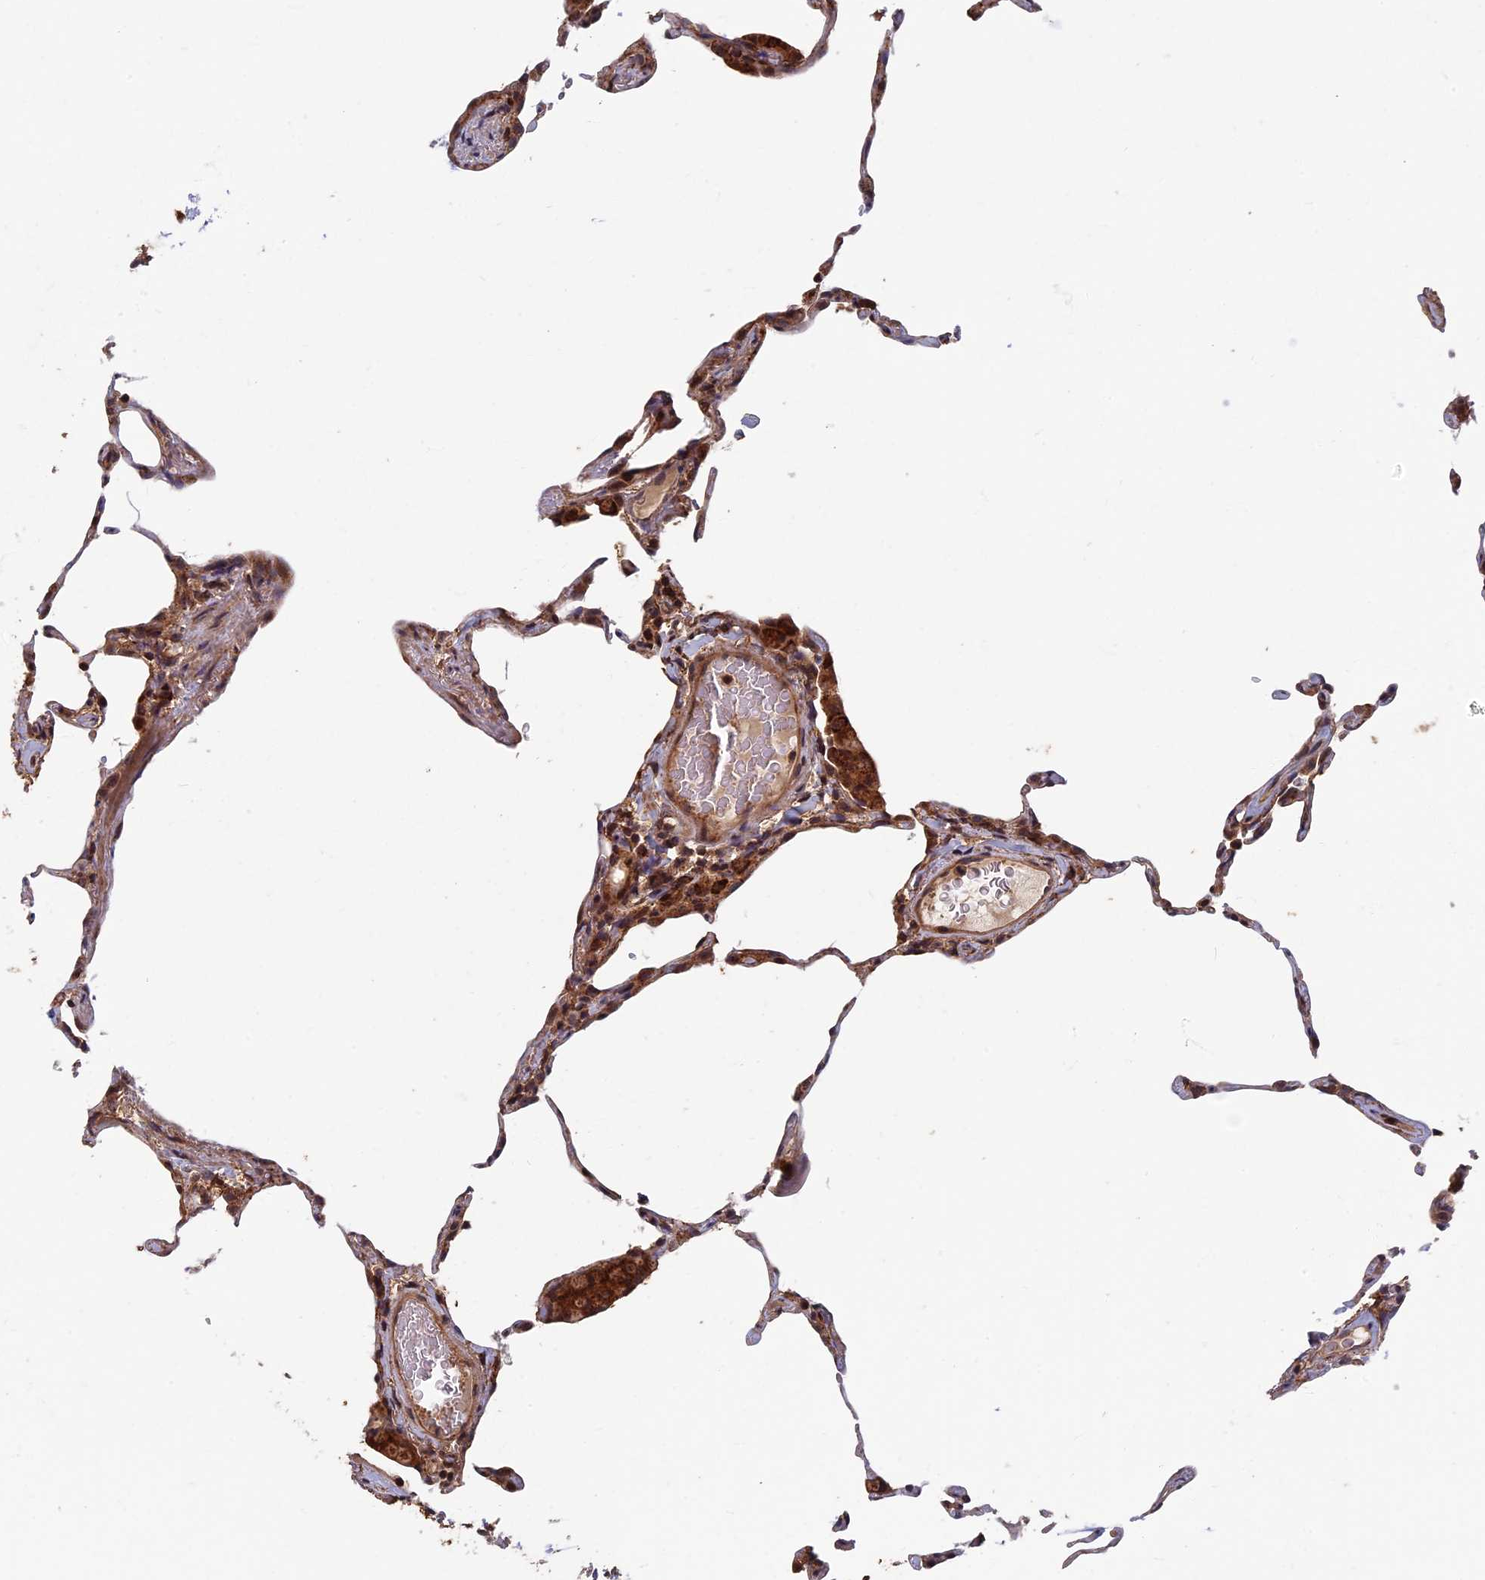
{"staining": {"intensity": "weak", "quantity": "<25%", "location": "cytoplasmic/membranous"}, "tissue": "lung", "cell_type": "Alveolar cells", "image_type": "normal", "snomed": [{"axis": "morphology", "description": "Normal tissue, NOS"}, {"axis": "topography", "description": "Lung"}], "caption": "Human lung stained for a protein using immunohistochemistry demonstrates no expression in alveolar cells.", "gene": "RASGRF1", "patient": {"sex": "female", "age": 57}}